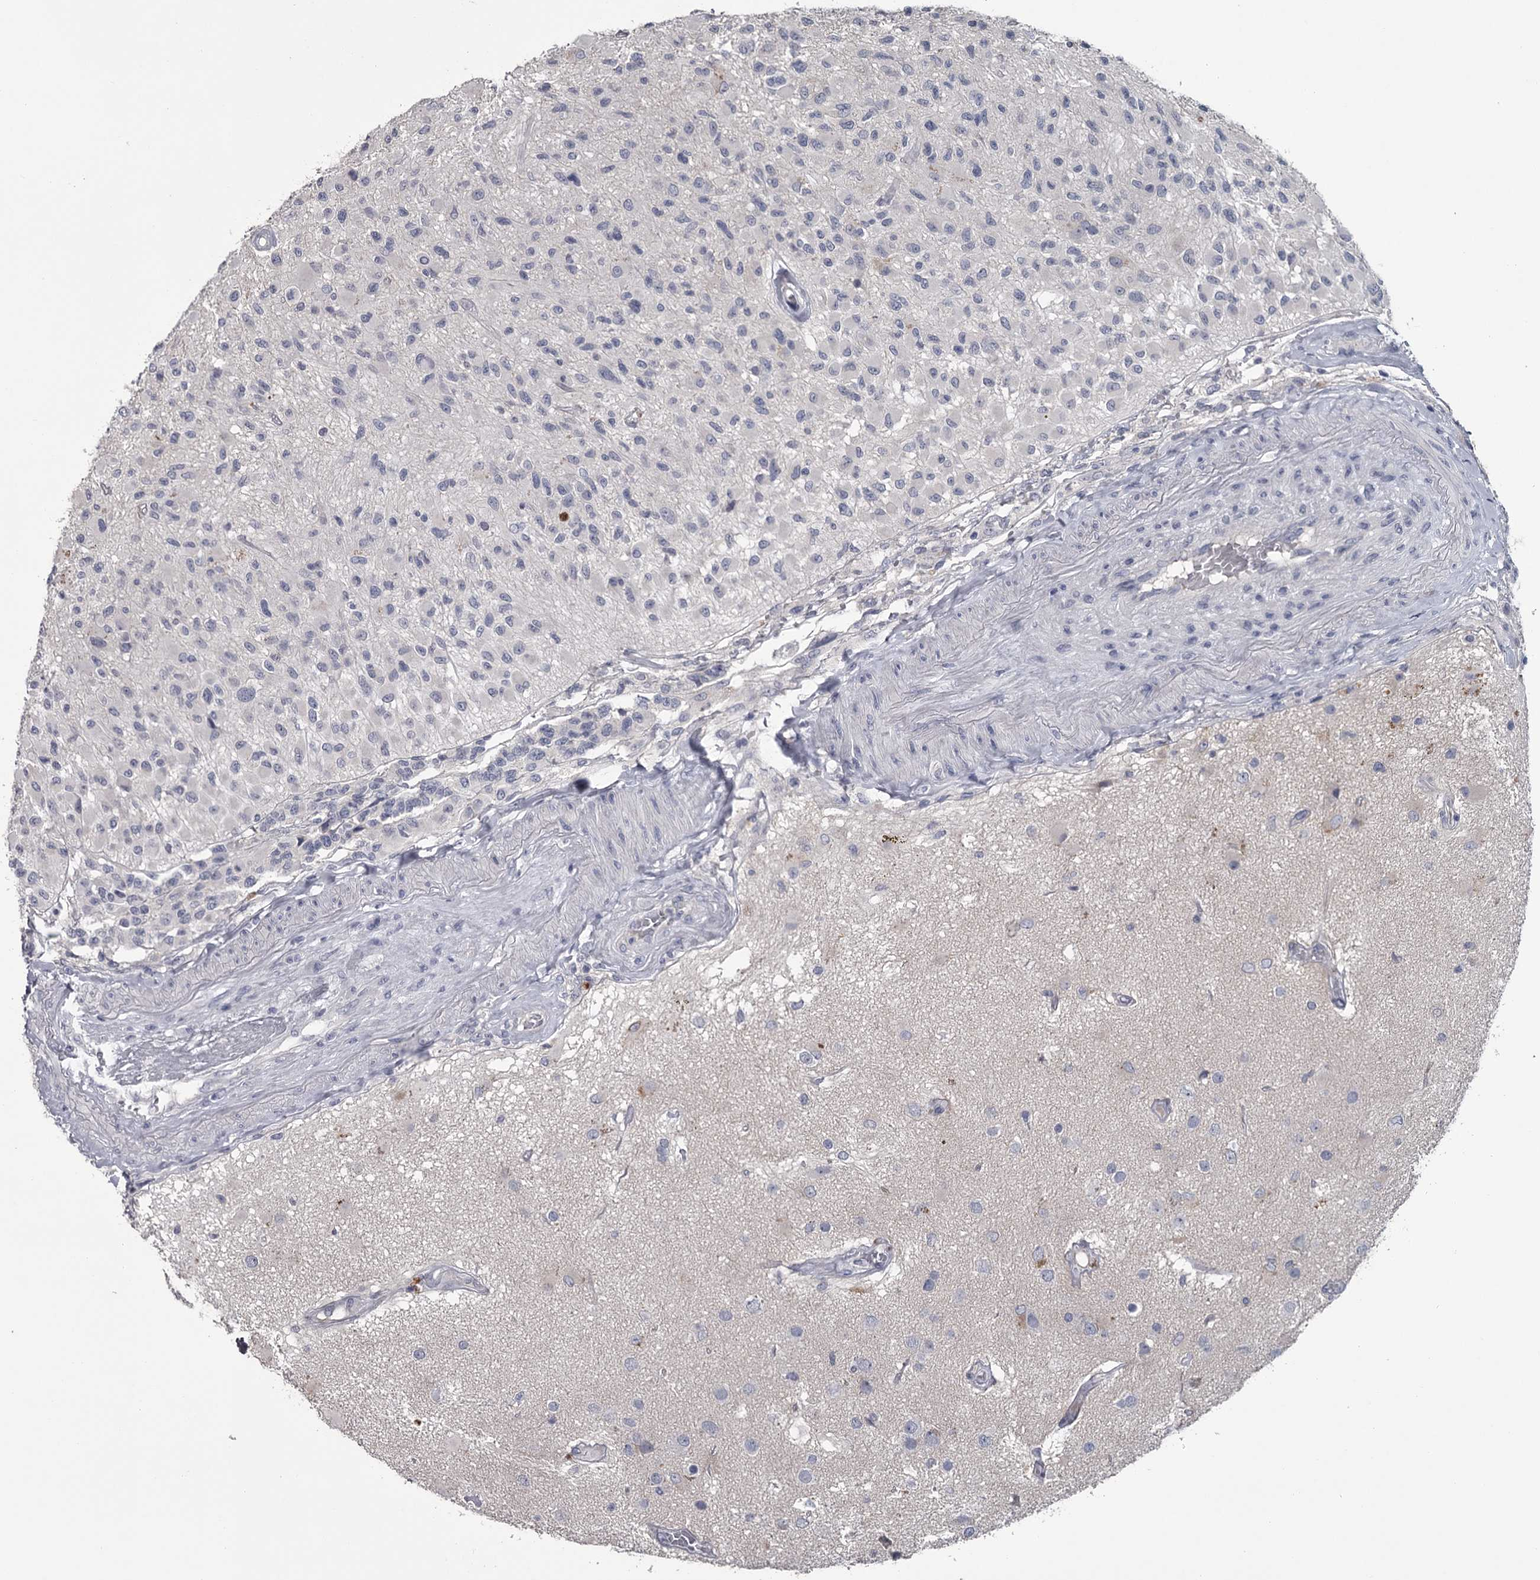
{"staining": {"intensity": "negative", "quantity": "none", "location": "none"}, "tissue": "glioma", "cell_type": "Tumor cells", "image_type": "cancer", "snomed": [{"axis": "morphology", "description": "Glioma, malignant, High grade"}, {"axis": "morphology", "description": "Glioblastoma, NOS"}, {"axis": "topography", "description": "Brain"}], "caption": "Immunohistochemistry micrograph of malignant high-grade glioma stained for a protein (brown), which reveals no expression in tumor cells.", "gene": "DAO", "patient": {"sex": "male", "age": 60}}